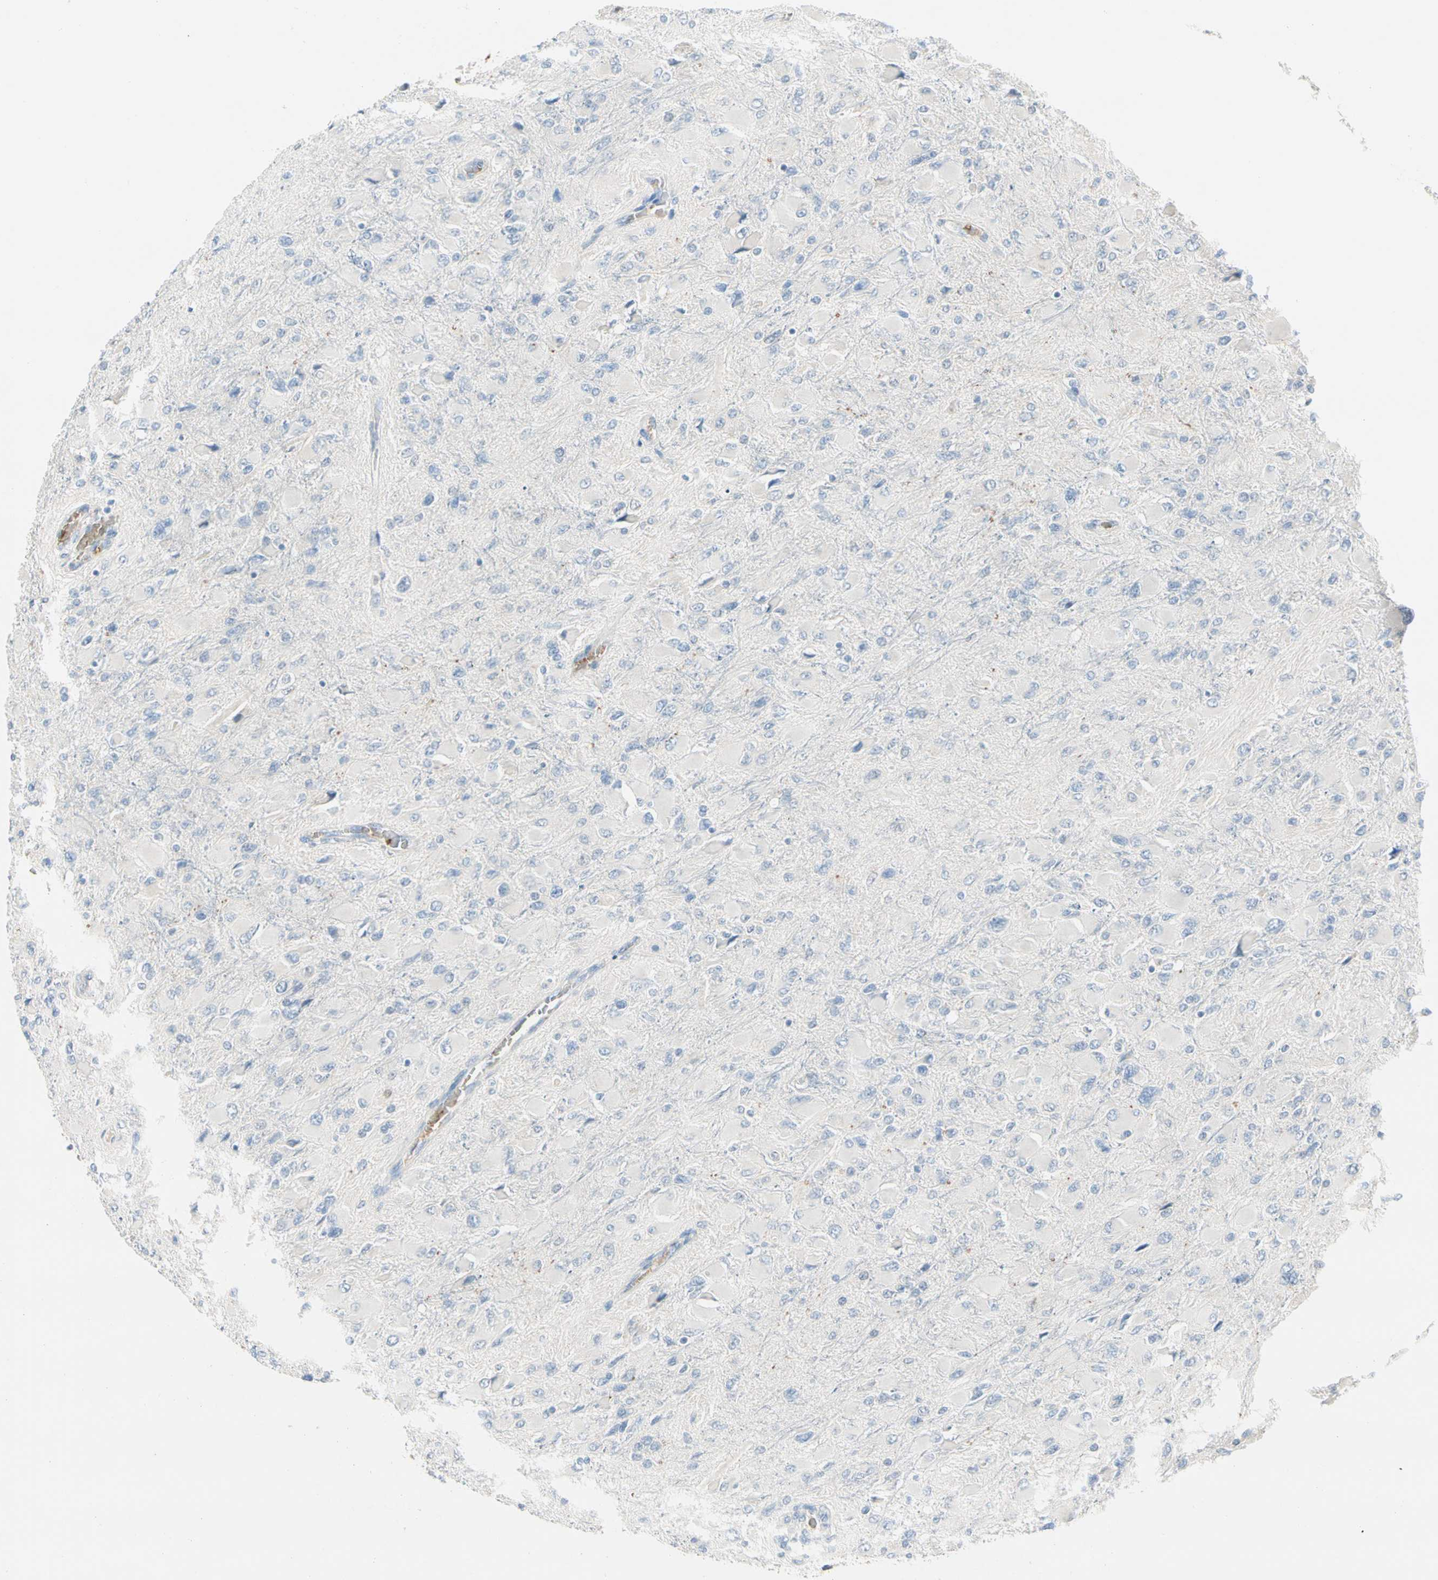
{"staining": {"intensity": "negative", "quantity": "none", "location": "none"}, "tissue": "glioma", "cell_type": "Tumor cells", "image_type": "cancer", "snomed": [{"axis": "morphology", "description": "Glioma, malignant, High grade"}, {"axis": "topography", "description": "Cerebral cortex"}], "caption": "Protein analysis of malignant glioma (high-grade) displays no significant positivity in tumor cells.", "gene": "CA1", "patient": {"sex": "female", "age": 36}}